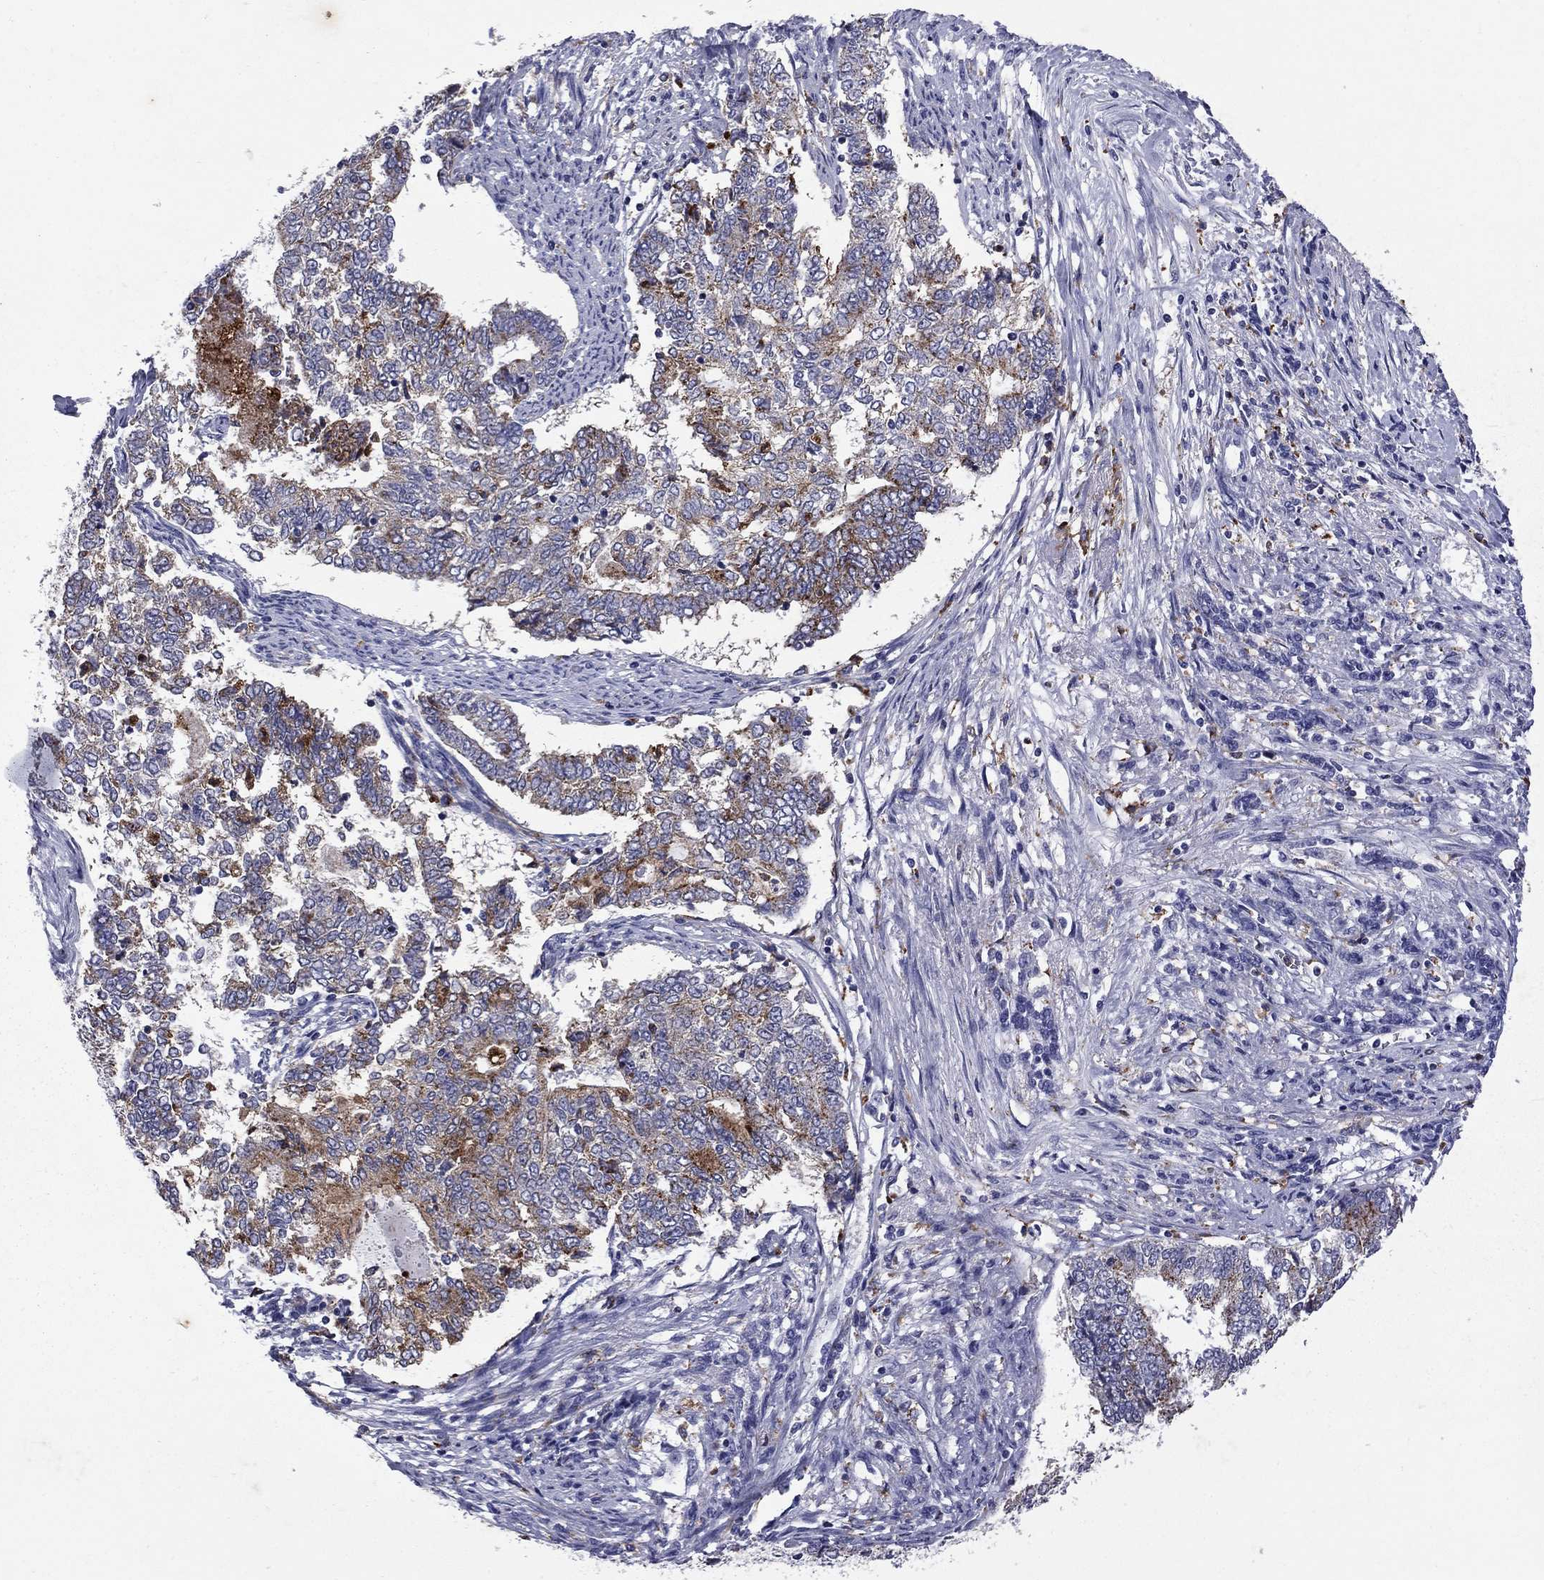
{"staining": {"intensity": "moderate", "quantity": "<25%", "location": "cytoplasmic/membranous"}, "tissue": "endometrial cancer", "cell_type": "Tumor cells", "image_type": "cancer", "snomed": [{"axis": "morphology", "description": "Adenocarcinoma, NOS"}, {"axis": "topography", "description": "Endometrium"}], "caption": "A brown stain shows moderate cytoplasmic/membranous positivity of a protein in human endometrial cancer tumor cells. (DAB (3,3'-diaminobenzidine) = brown stain, brightfield microscopy at high magnification).", "gene": "MADCAM1", "patient": {"sex": "female", "age": 65}}